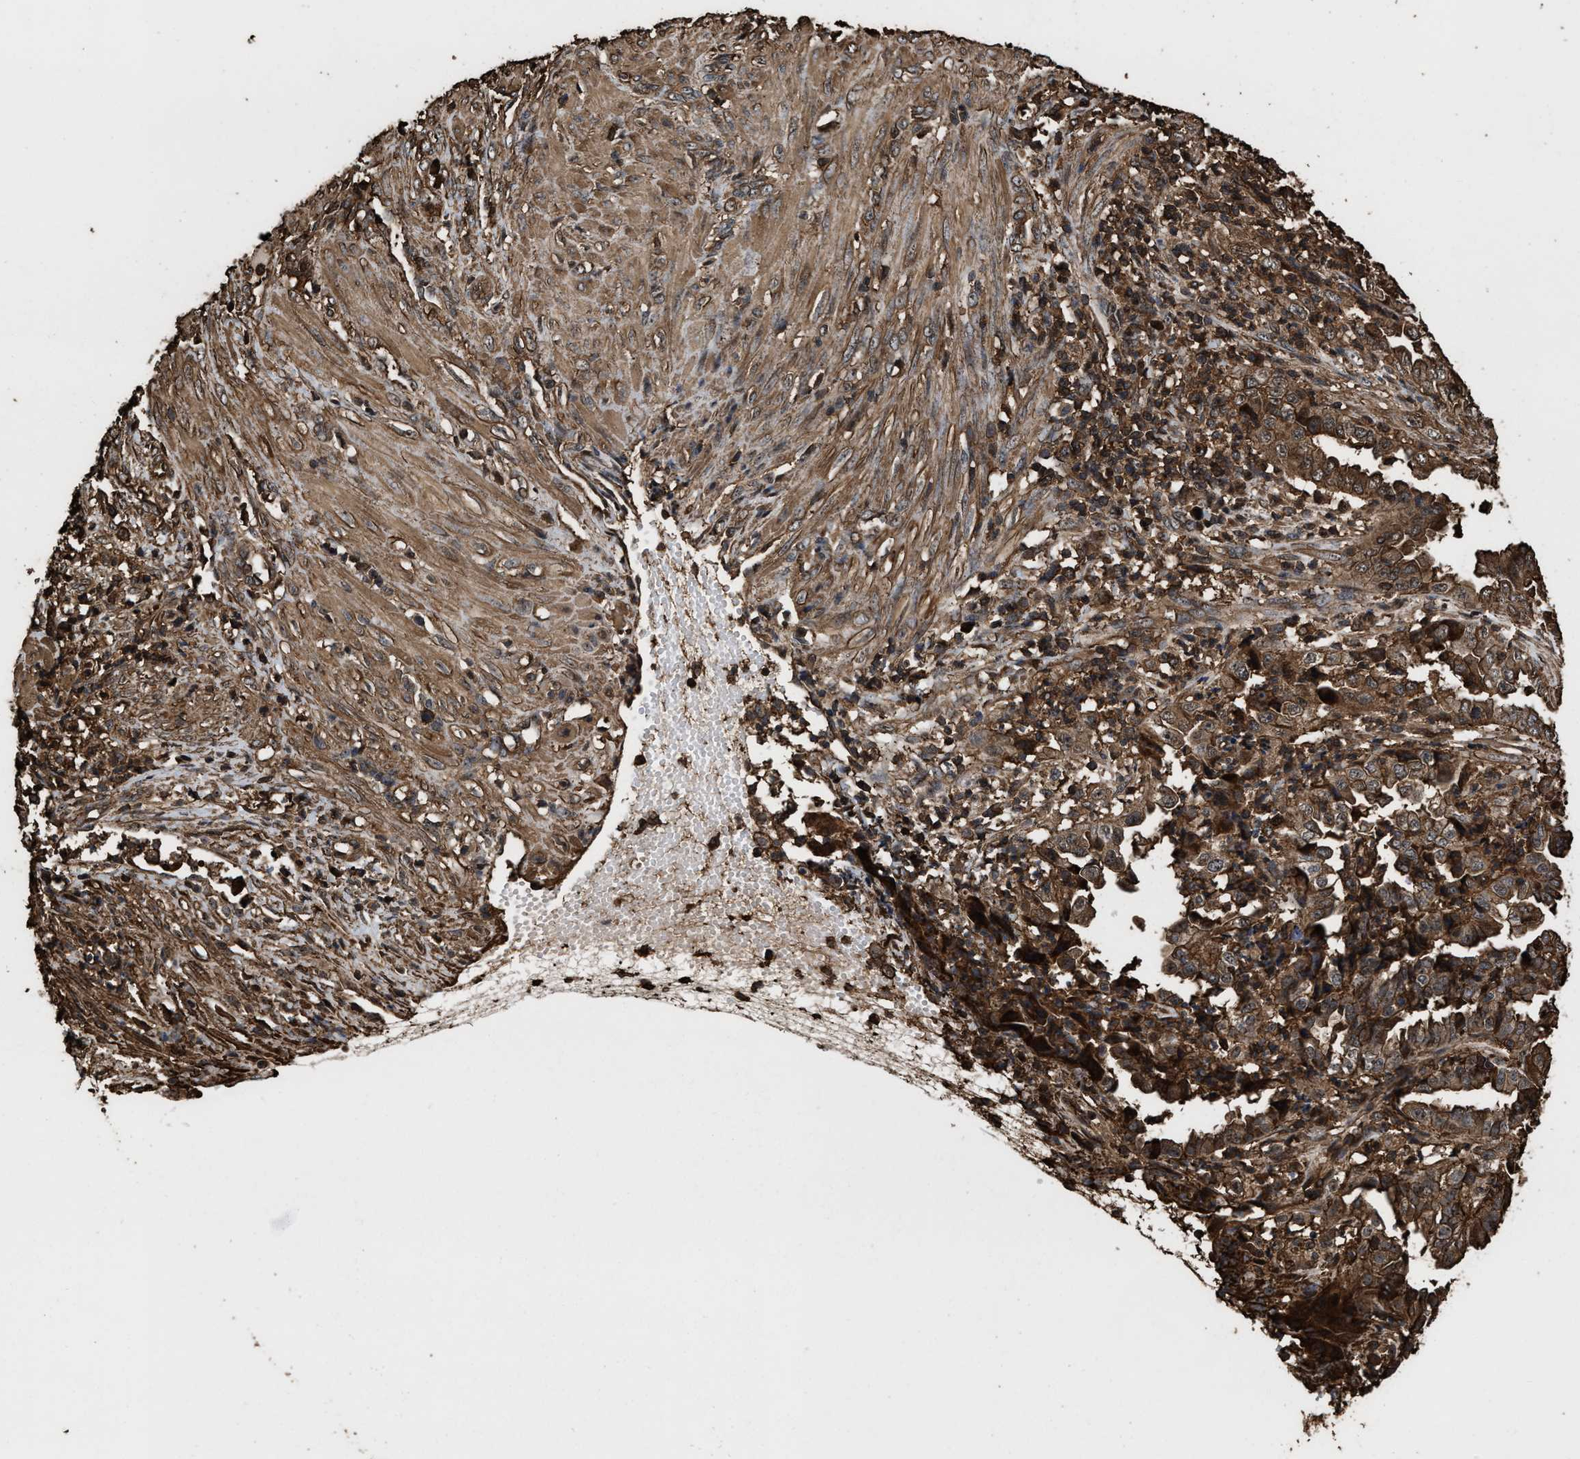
{"staining": {"intensity": "strong", "quantity": ">75%", "location": "cytoplasmic/membranous"}, "tissue": "endometrial cancer", "cell_type": "Tumor cells", "image_type": "cancer", "snomed": [{"axis": "morphology", "description": "Adenocarcinoma, NOS"}, {"axis": "topography", "description": "Endometrium"}], "caption": "IHC image of human endometrial cancer (adenocarcinoma) stained for a protein (brown), which exhibits high levels of strong cytoplasmic/membranous positivity in approximately >75% of tumor cells.", "gene": "KBTBD2", "patient": {"sex": "female", "age": 51}}